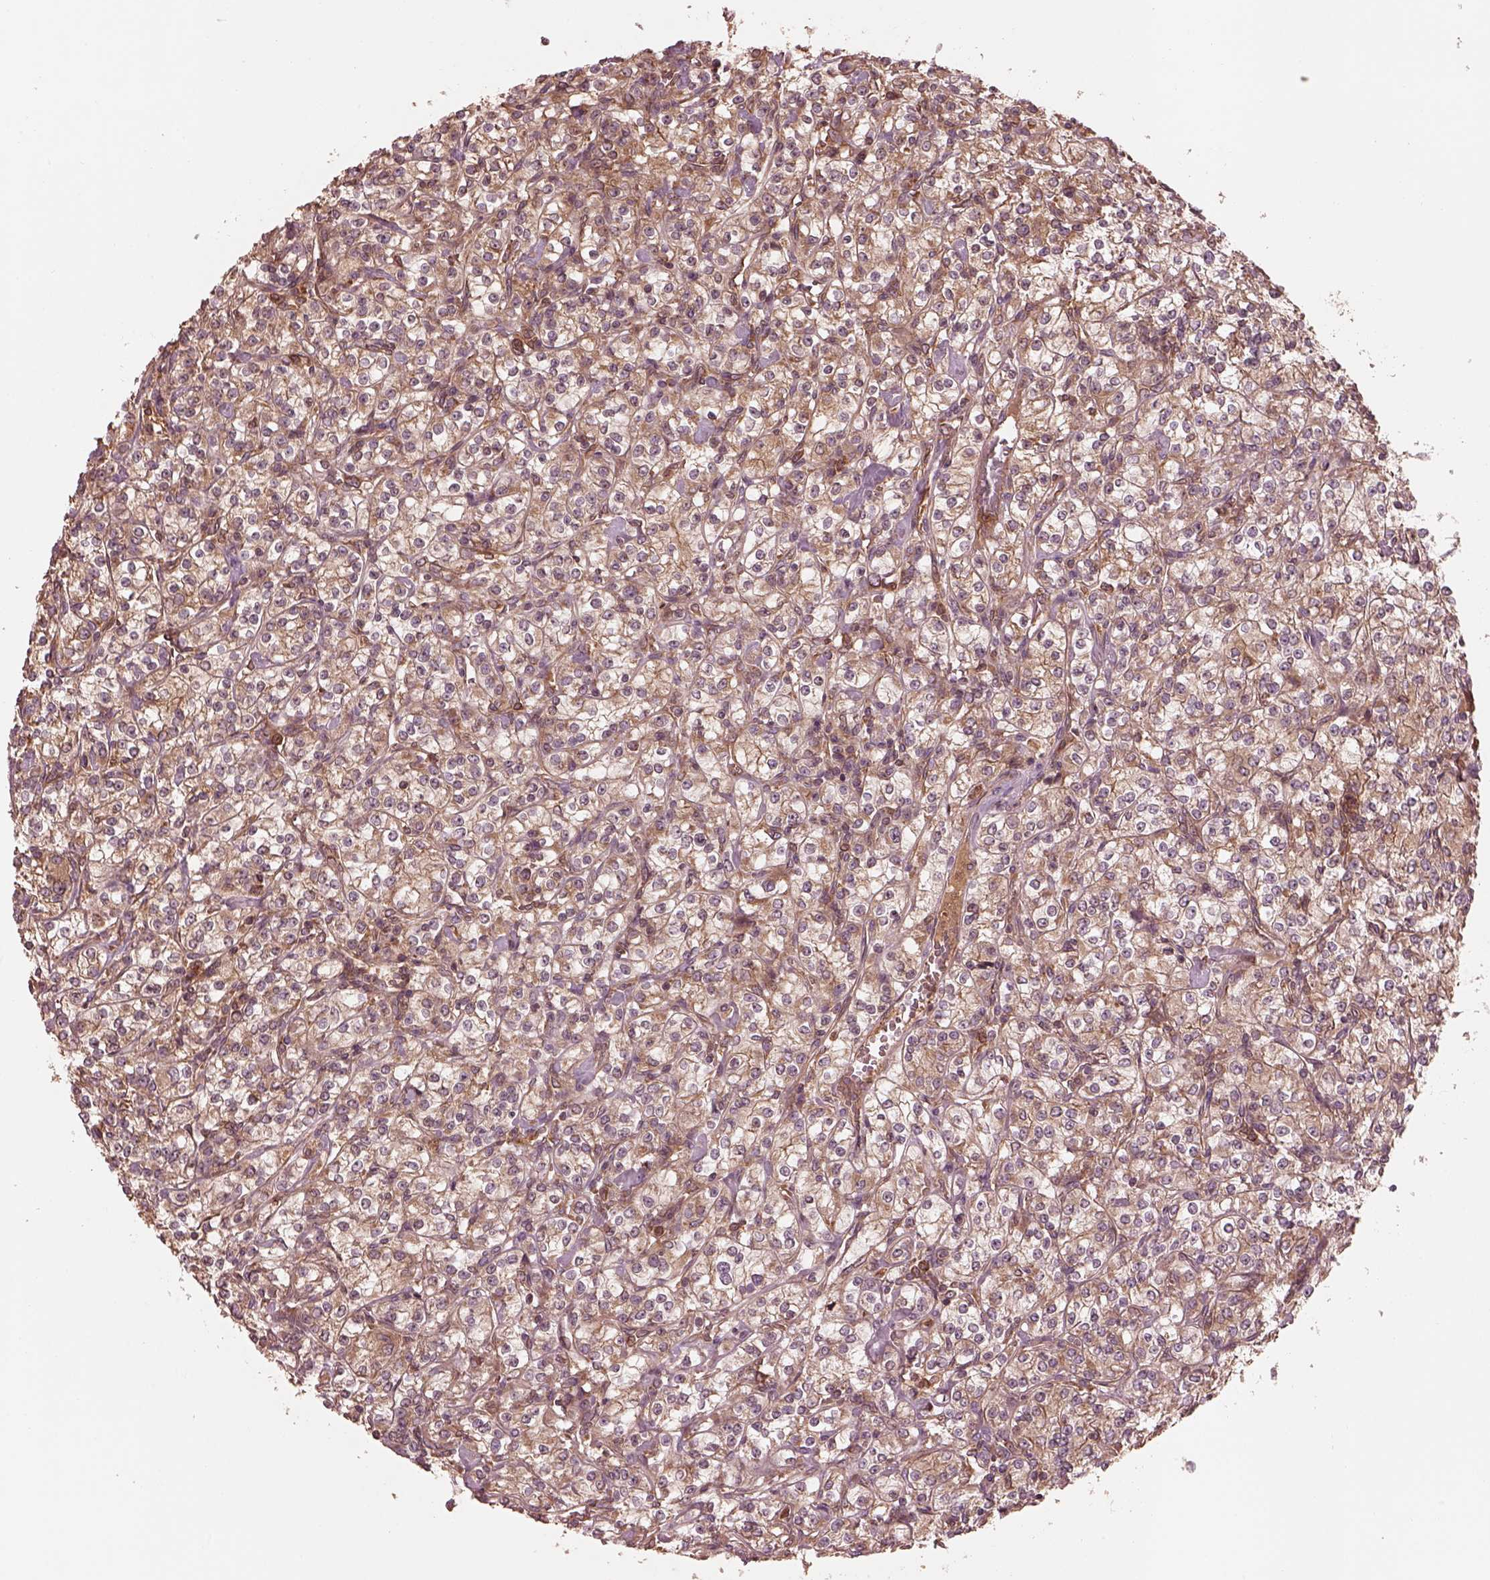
{"staining": {"intensity": "moderate", "quantity": "25%-75%", "location": "cytoplasmic/membranous"}, "tissue": "renal cancer", "cell_type": "Tumor cells", "image_type": "cancer", "snomed": [{"axis": "morphology", "description": "Adenocarcinoma, NOS"}, {"axis": "topography", "description": "Kidney"}], "caption": "Moderate cytoplasmic/membranous expression for a protein is present in approximately 25%-75% of tumor cells of renal cancer using immunohistochemistry (IHC).", "gene": "PIK3R2", "patient": {"sex": "male", "age": 77}}